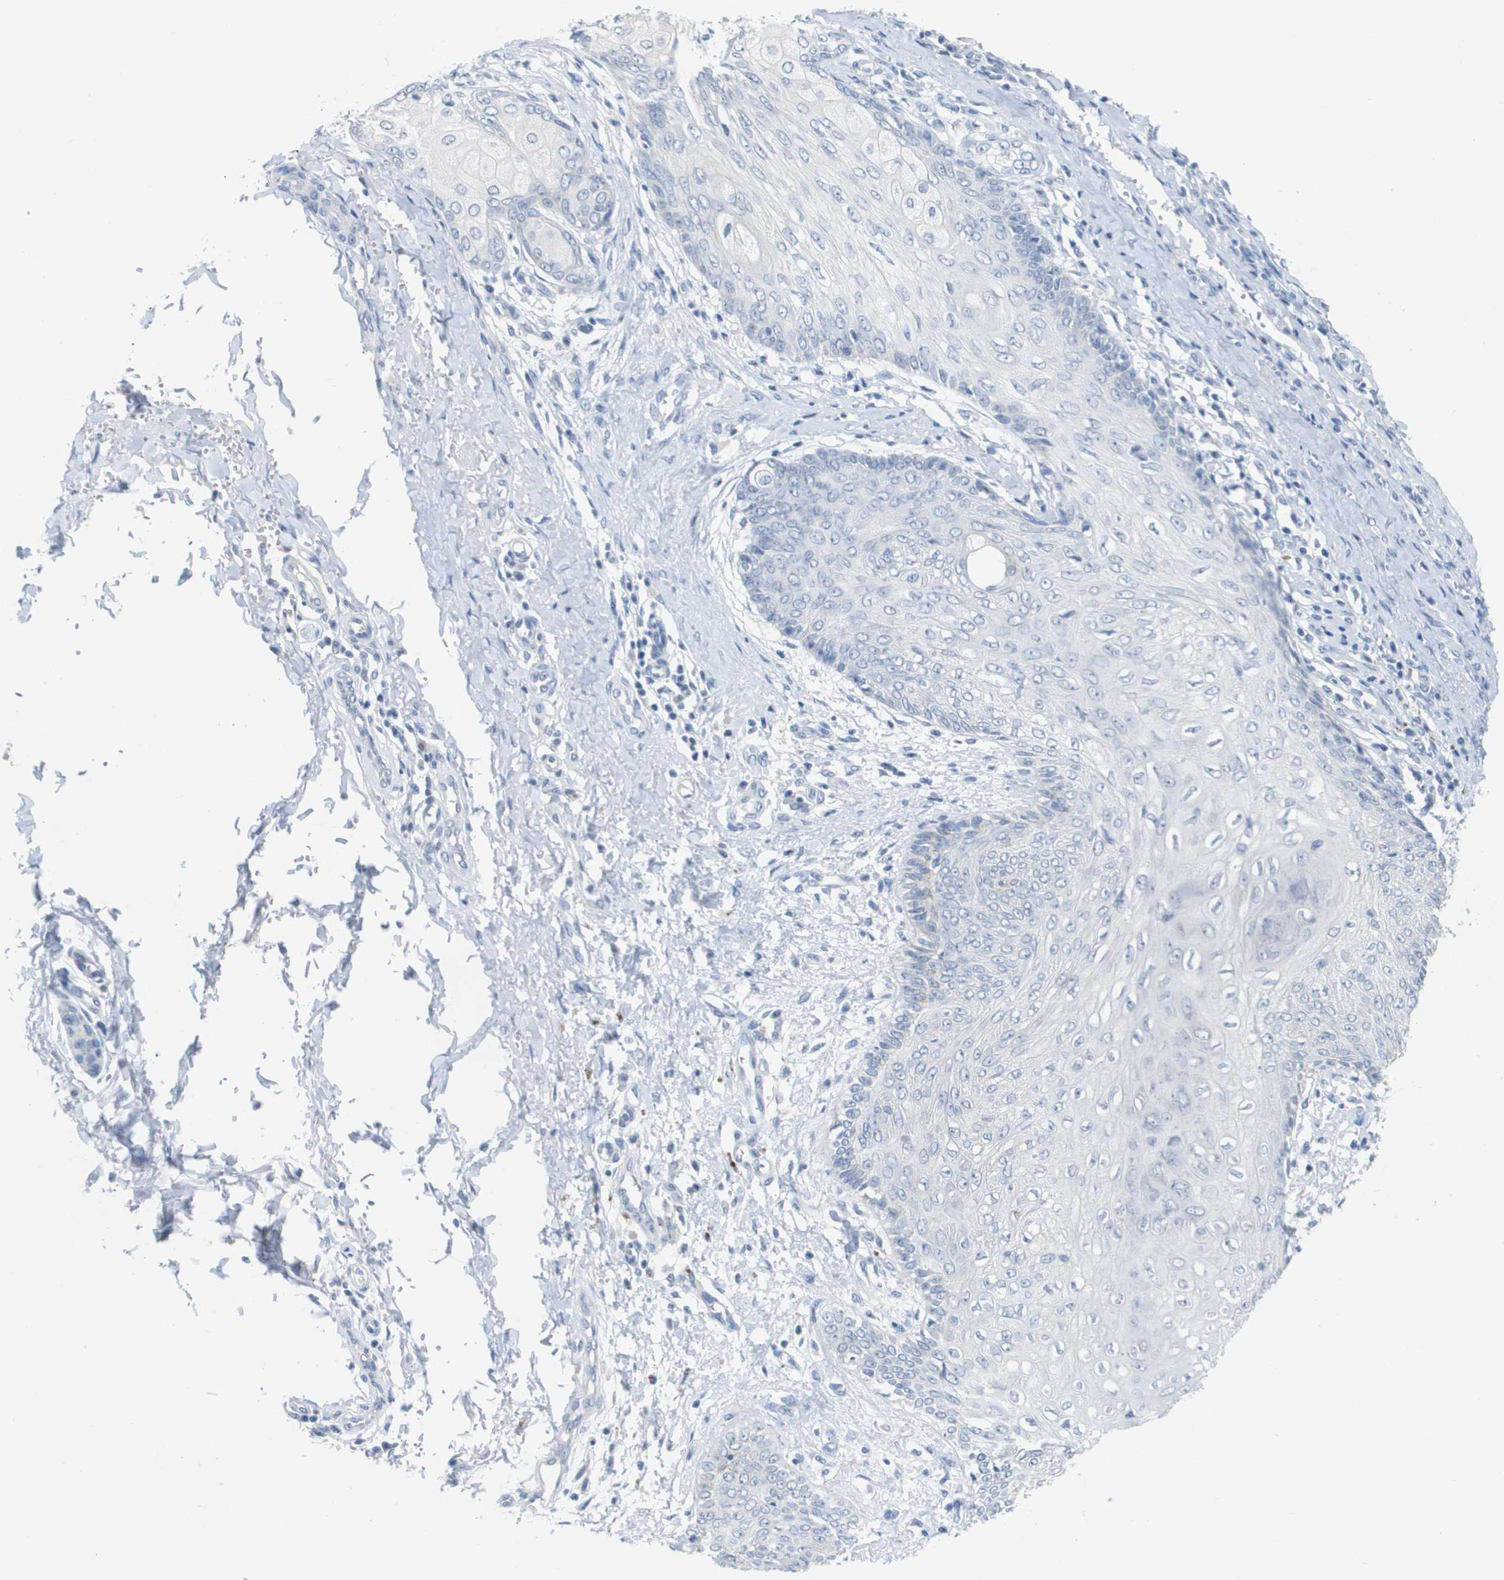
{"staining": {"intensity": "negative", "quantity": "none", "location": "none"}, "tissue": "skin cancer", "cell_type": "Tumor cells", "image_type": "cancer", "snomed": [{"axis": "morphology", "description": "Basal cell carcinoma"}, {"axis": "topography", "description": "Skin"}], "caption": "Skin basal cell carcinoma stained for a protein using immunohistochemistry (IHC) reveals no positivity tumor cells.", "gene": "PDE4A", "patient": {"sex": "female", "age": 64}}